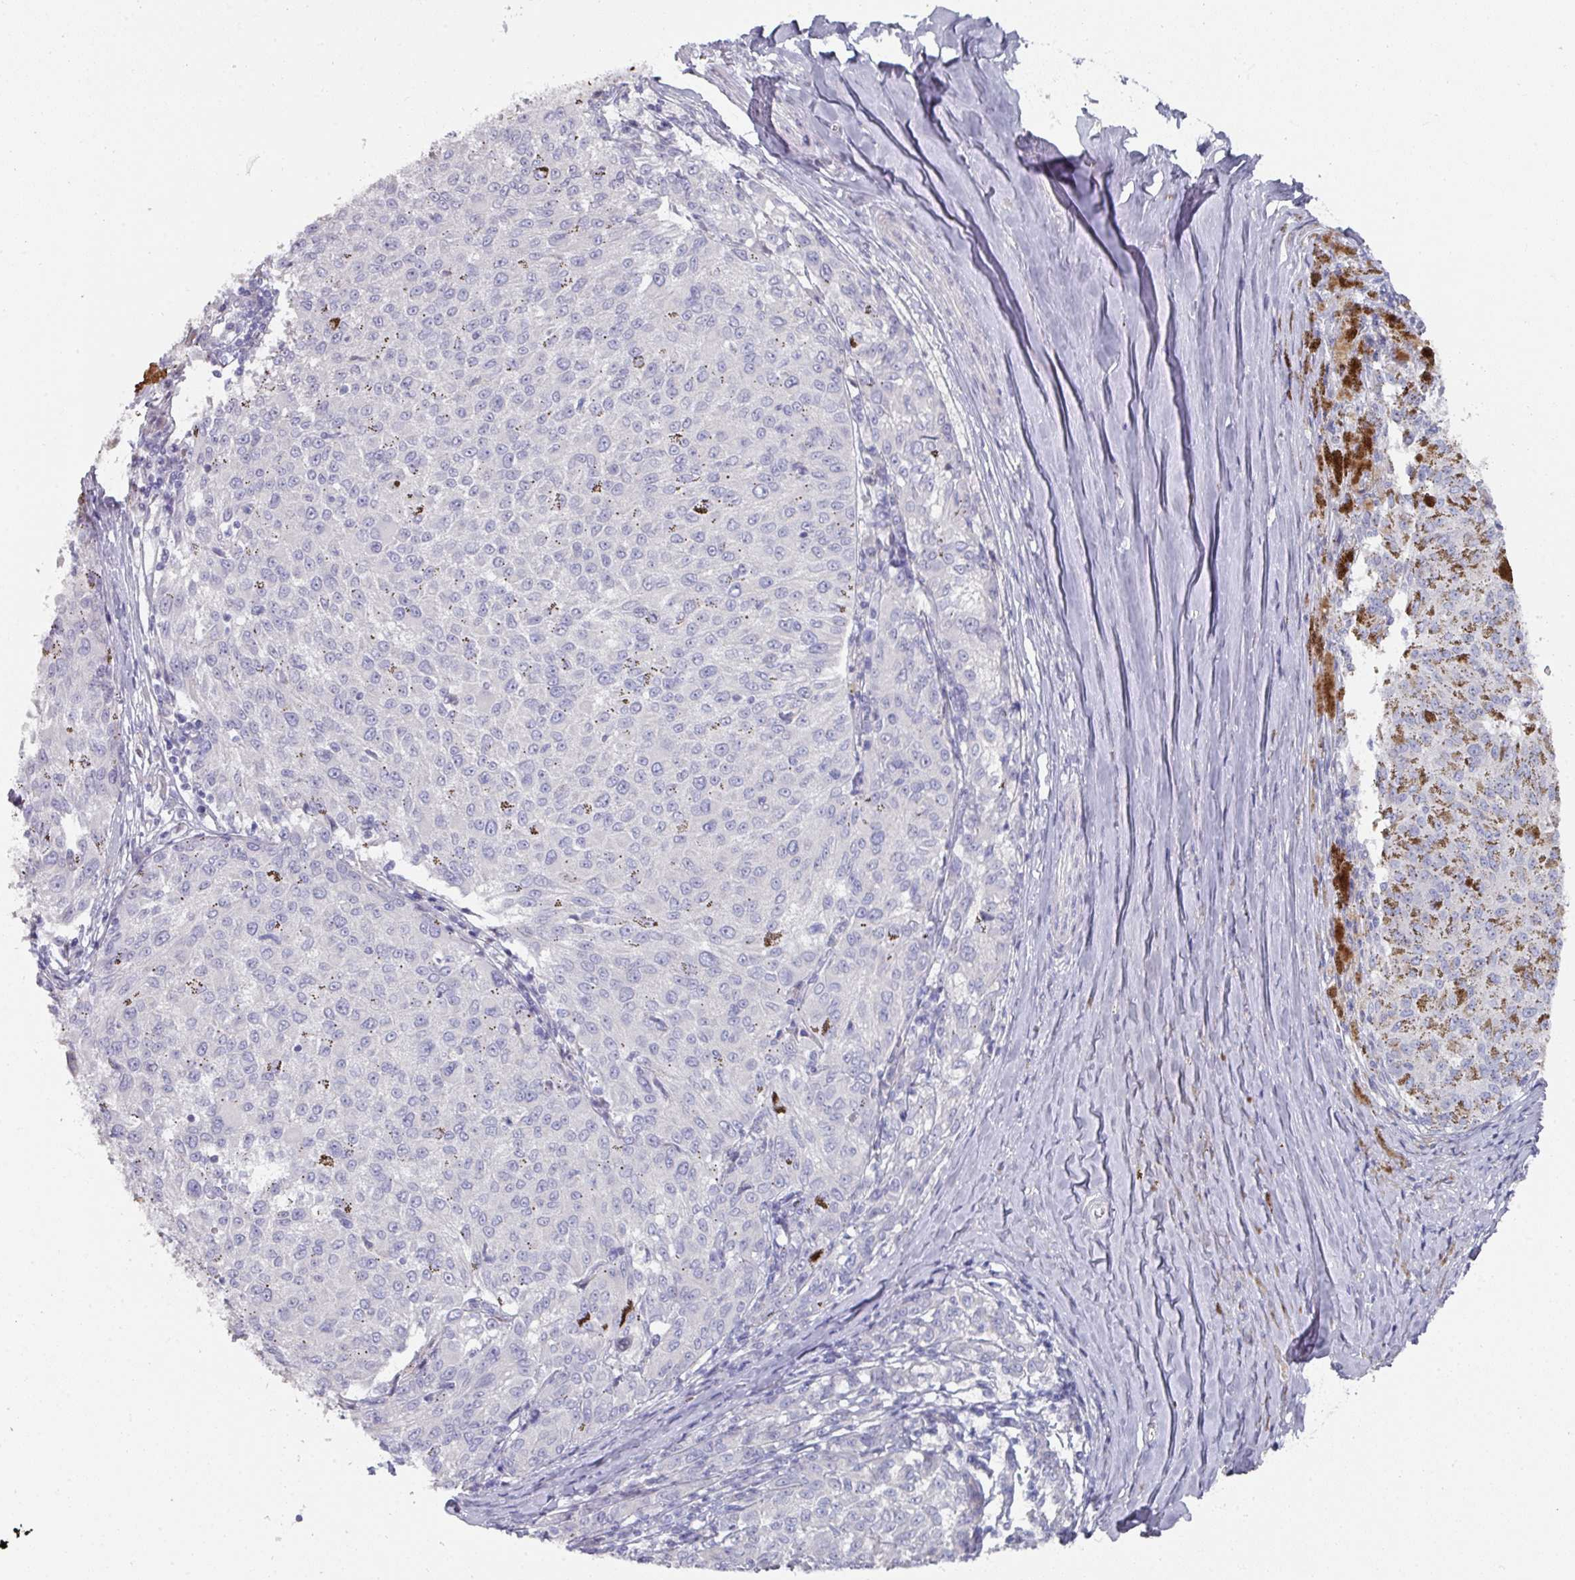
{"staining": {"intensity": "negative", "quantity": "none", "location": "none"}, "tissue": "melanoma", "cell_type": "Tumor cells", "image_type": "cancer", "snomed": [{"axis": "morphology", "description": "Malignant melanoma, NOS"}, {"axis": "topography", "description": "Skin"}], "caption": "Tumor cells are negative for protein expression in human melanoma. Brightfield microscopy of immunohistochemistry (IHC) stained with DAB (brown) and hematoxylin (blue), captured at high magnification.", "gene": "NT5C1A", "patient": {"sex": "female", "age": 72}}